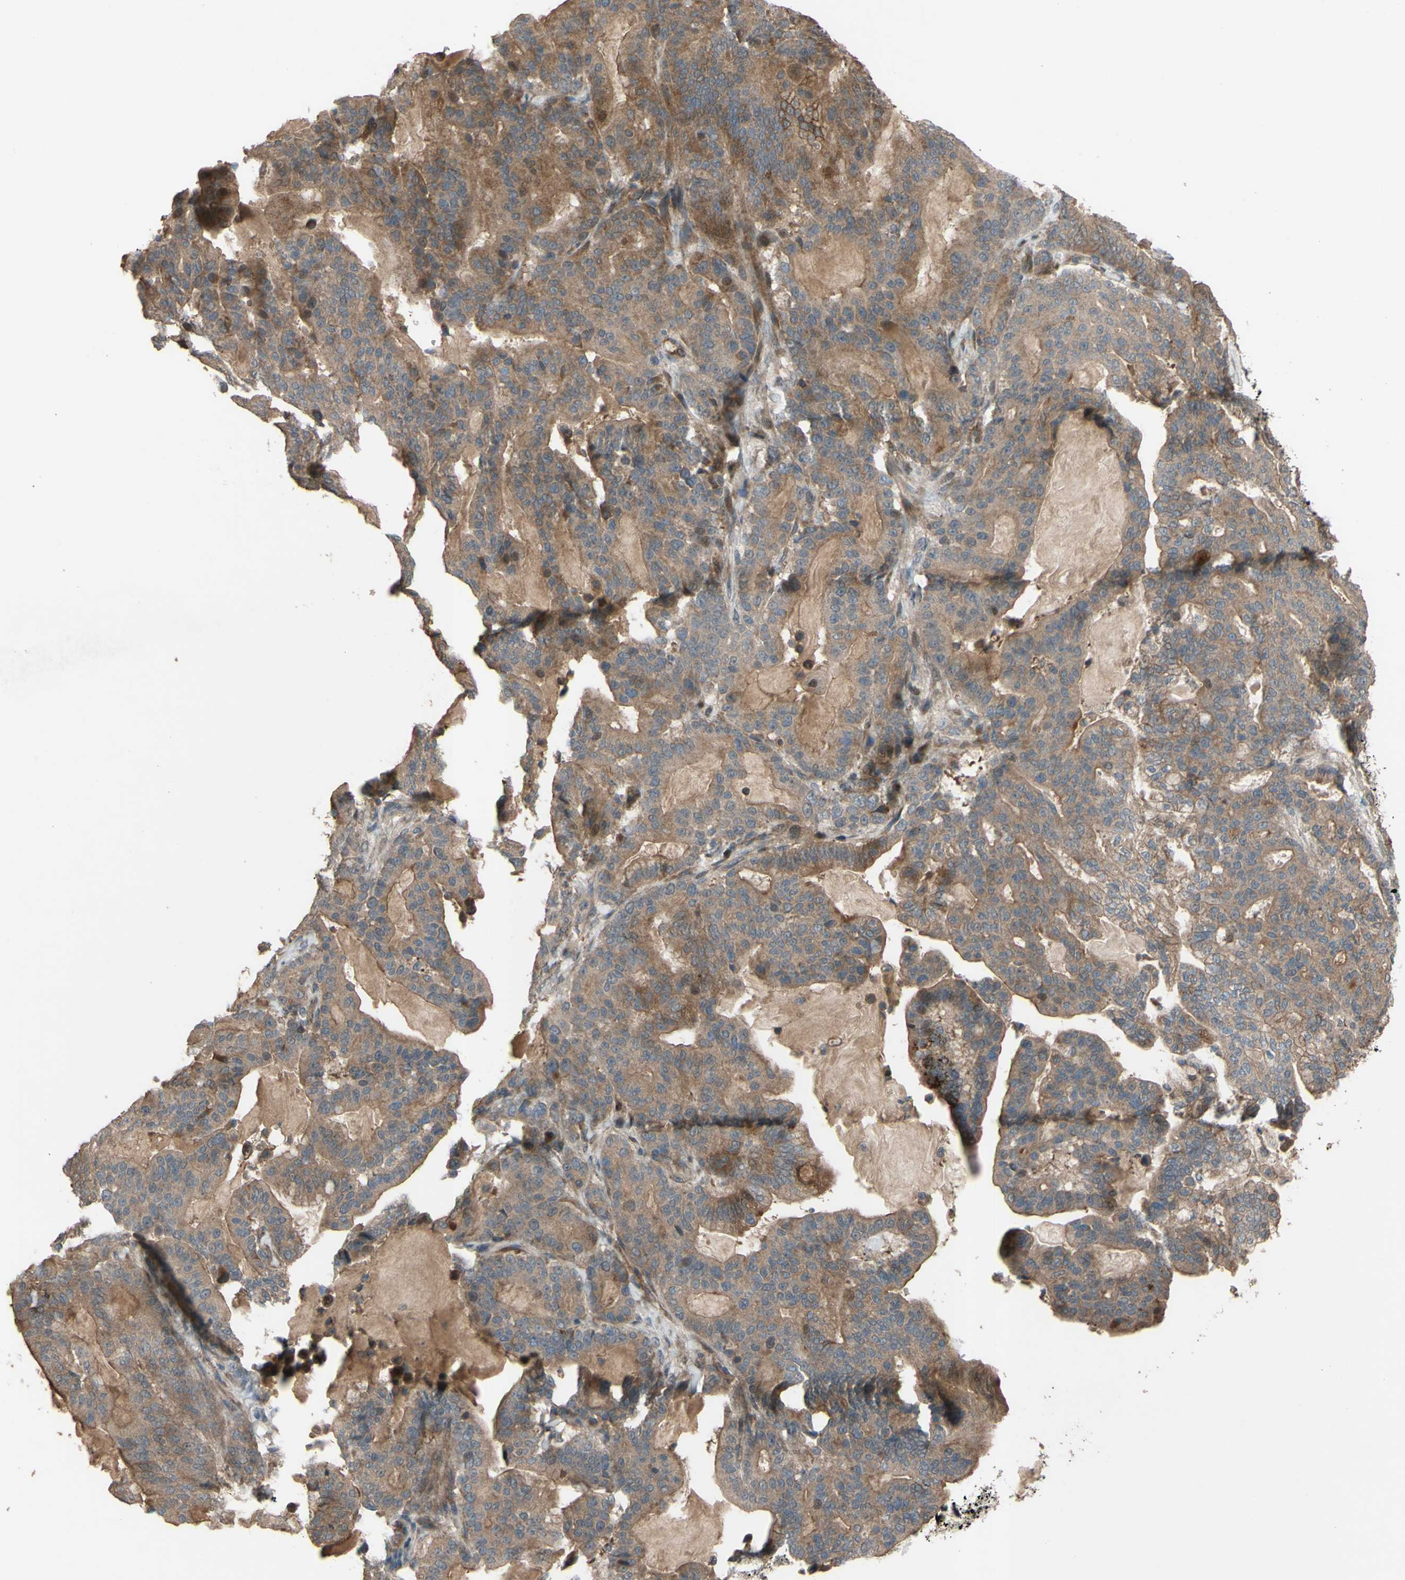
{"staining": {"intensity": "moderate", "quantity": ">75%", "location": "cytoplasmic/membranous"}, "tissue": "pancreatic cancer", "cell_type": "Tumor cells", "image_type": "cancer", "snomed": [{"axis": "morphology", "description": "Adenocarcinoma, NOS"}, {"axis": "topography", "description": "Pancreas"}], "caption": "Immunohistochemistry photomicrograph of neoplastic tissue: human pancreatic cancer (adenocarcinoma) stained using IHC exhibits medium levels of moderate protein expression localized specifically in the cytoplasmic/membranous of tumor cells, appearing as a cytoplasmic/membranous brown color.", "gene": "SHROOM4", "patient": {"sex": "male", "age": 63}}